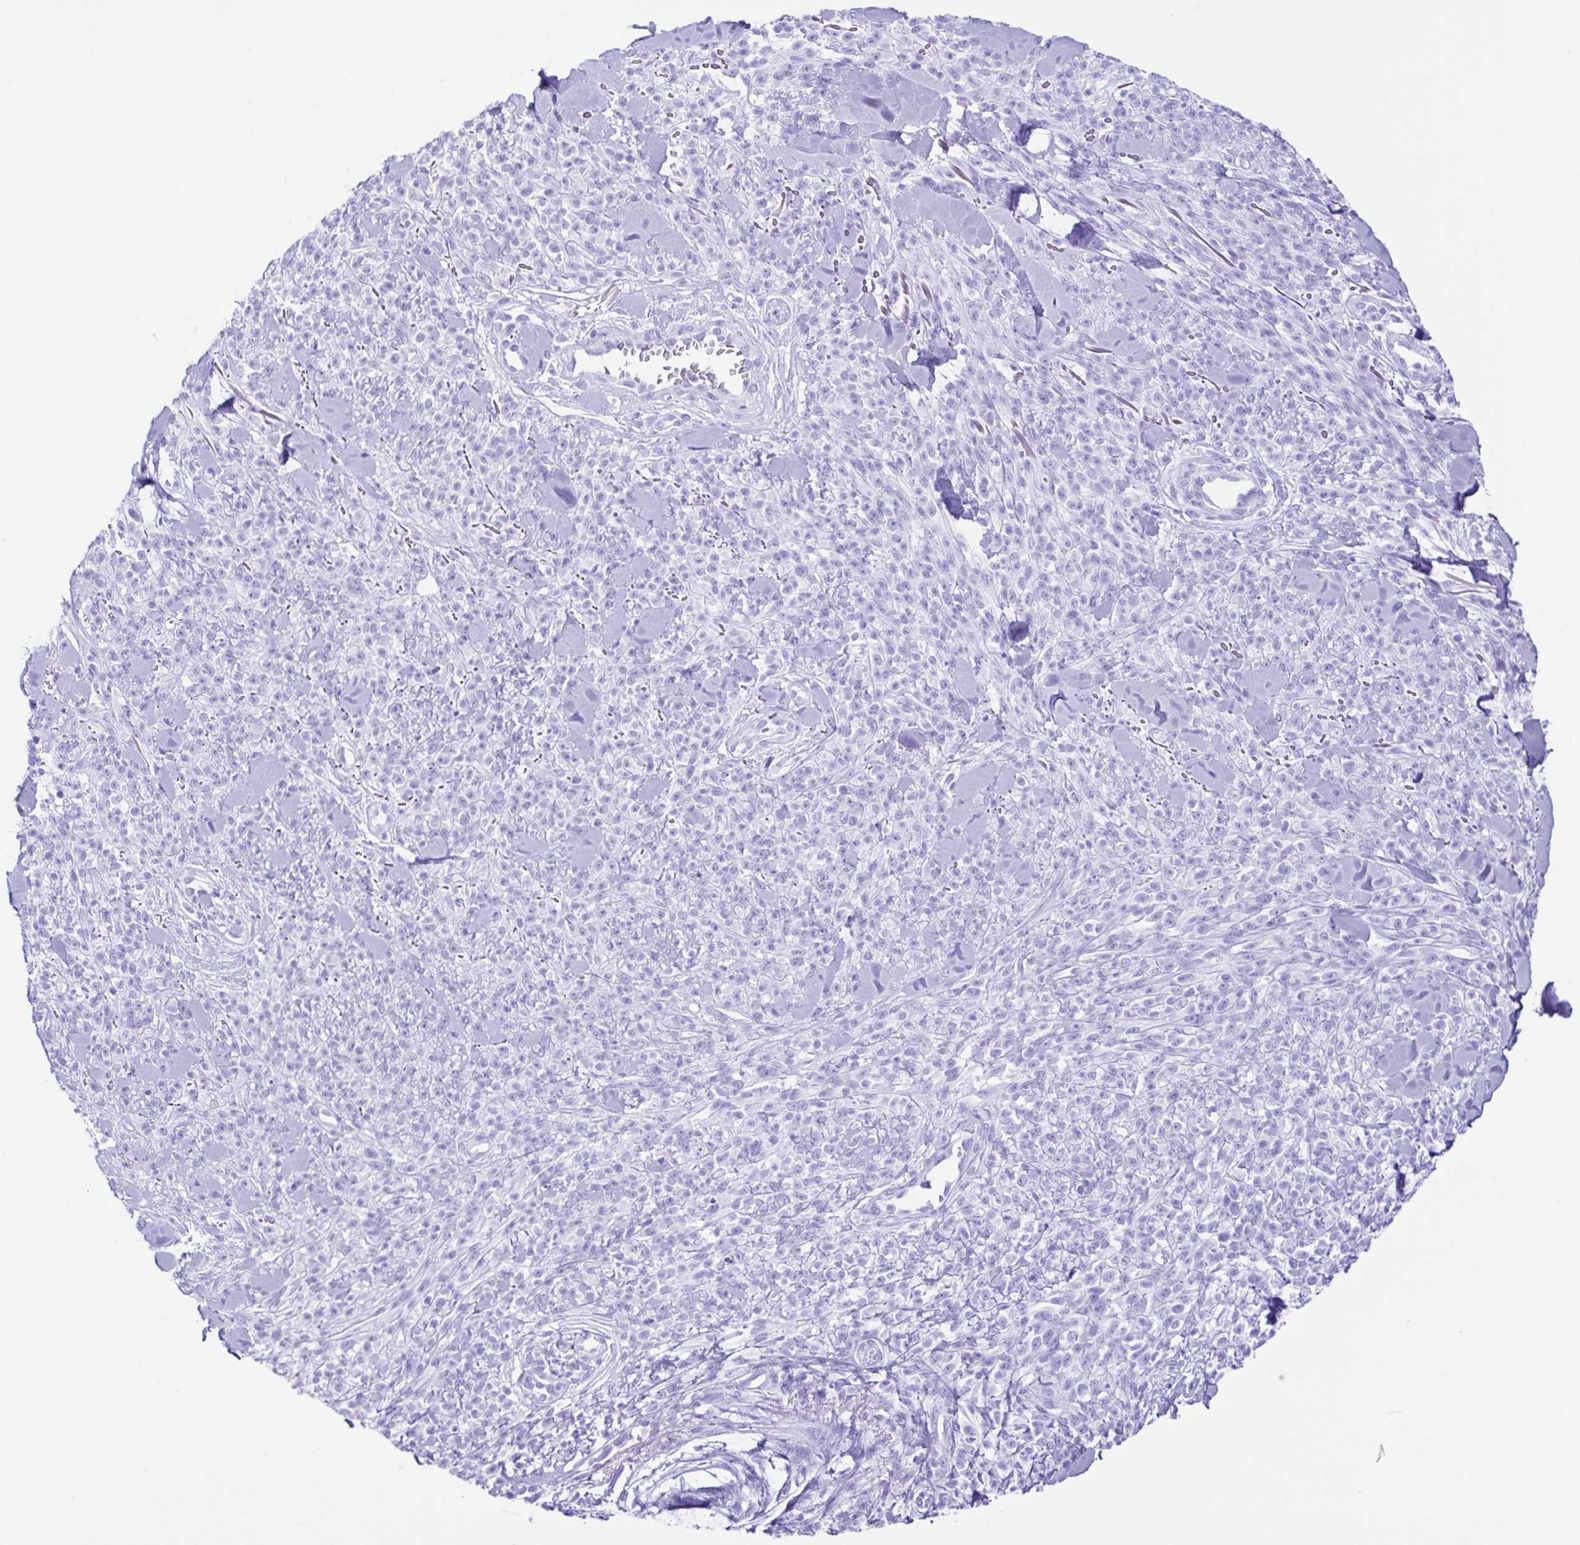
{"staining": {"intensity": "negative", "quantity": "none", "location": "none"}, "tissue": "melanoma", "cell_type": "Tumor cells", "image_type": "cancer", "snomed": [{"axis": "morphology", "description": "Malignant melanoma, NOS"}, {"axis": "topography", "description": "Skin"}, {"axis": "topography", "description": "Skin of trunk"}], "caption": "Tumor cells show no significant expression in malignant melanoma. (Immunohistochemistry (ihc), brightfield microscopy, high magnification).", "gene": "ERP27", "patient": {"sex": "male", "age": 74}}